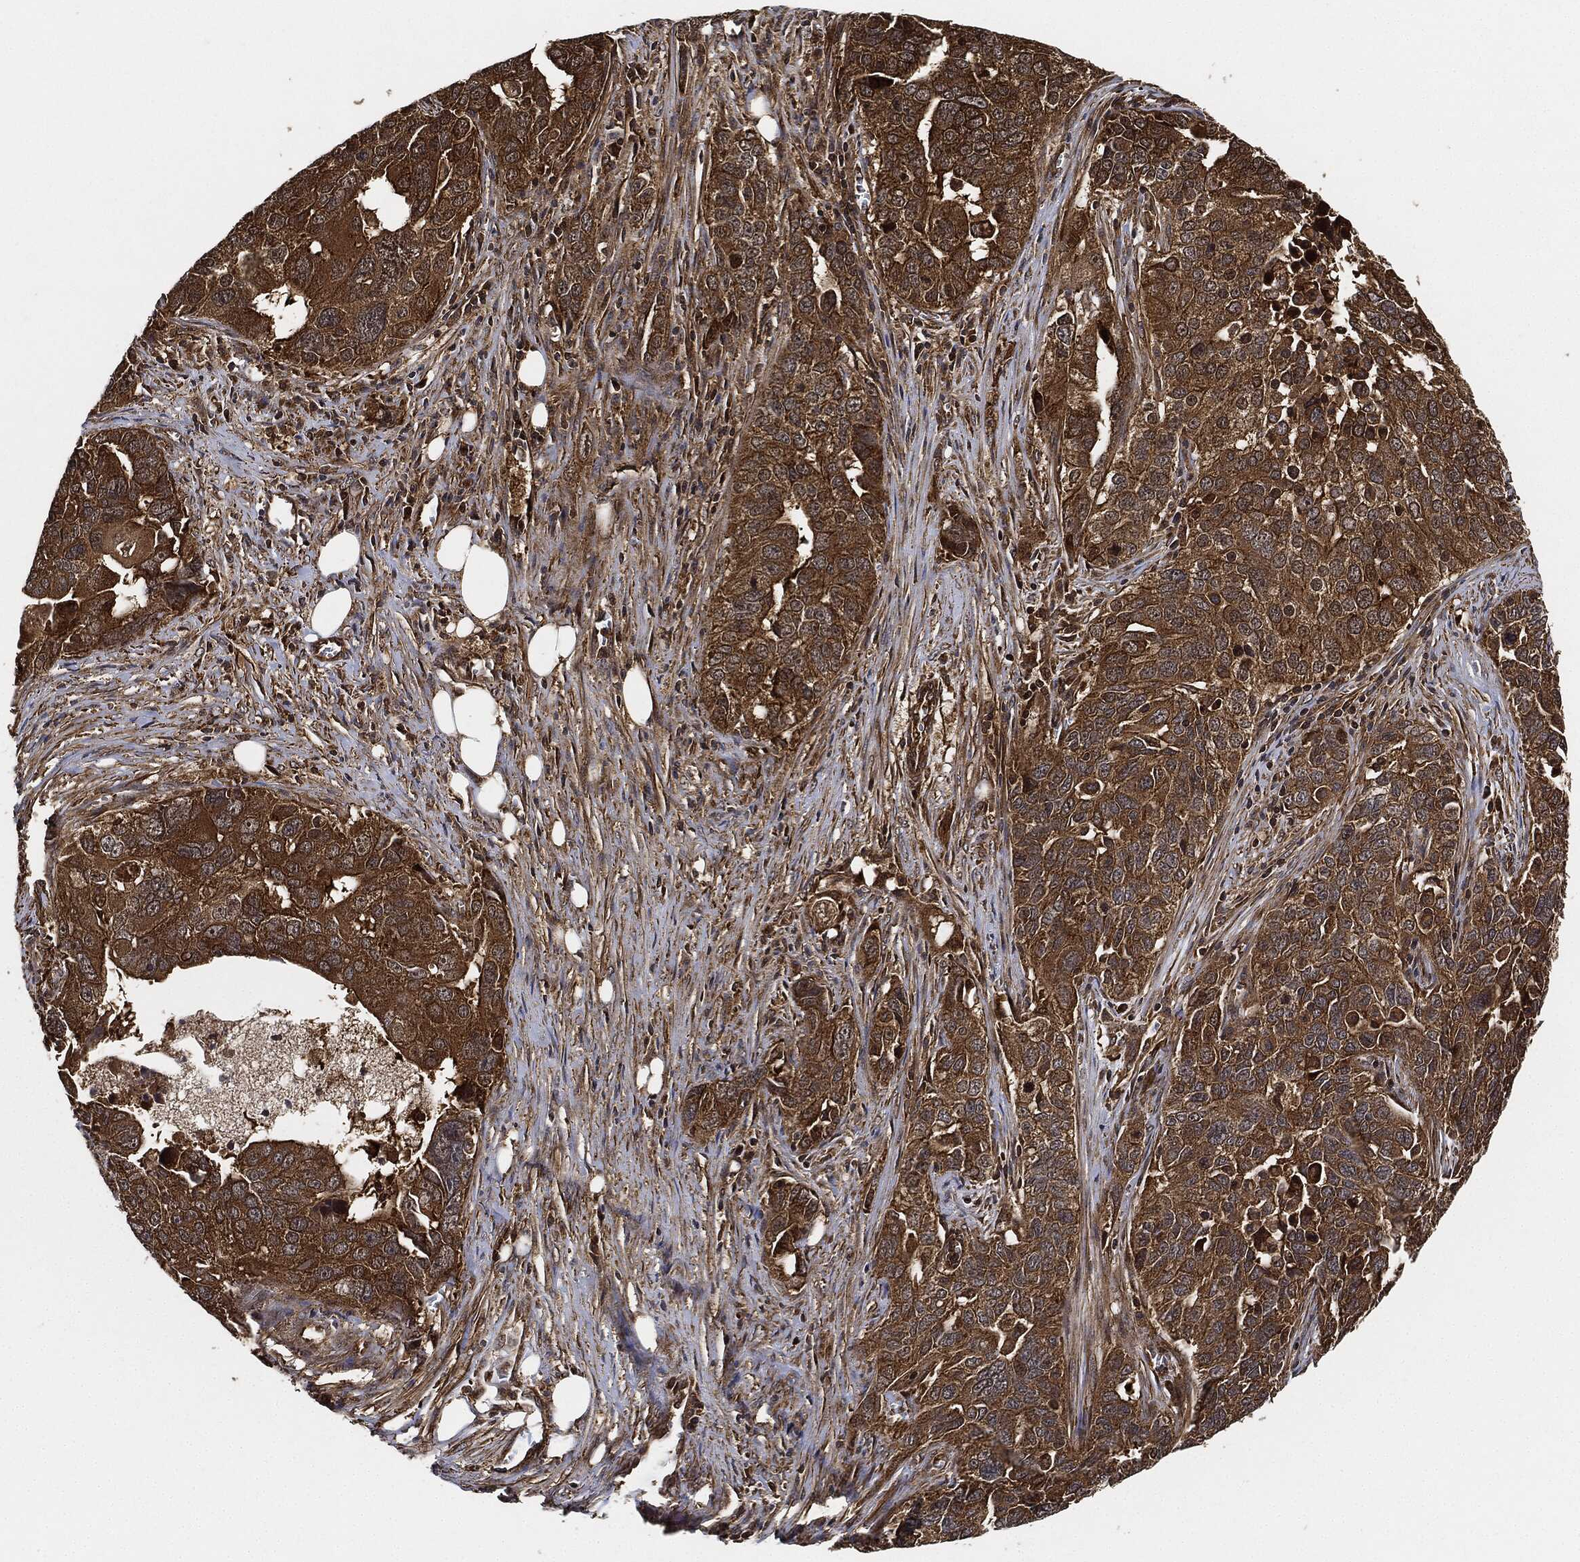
{"staining": {"intensity": "strong", "quantity": ">75%", "location": "cytoplasmic/membranous"}, "tissue": "ovarian cancer", "cell_type": "Tumor cells", "image_type": "cancer", "snomed": [{"axis": "morphology", "description": "Carcinoma, endometroid"}, {"axis": "topography", "description": "Soft tissue"}, {"axis": "topography", "description": "Ovary"}], "caption": "Immunohistochemistry of human ovarian endometroid carcinoma exhibits high levels of strong cytoplasmic/membranous positivity in approximately >75% of tumor cells. (IHC, brightfield microscopy, high magnification).", "gene": "CEP290", "patient": {"sex": "female", "age": 52}}